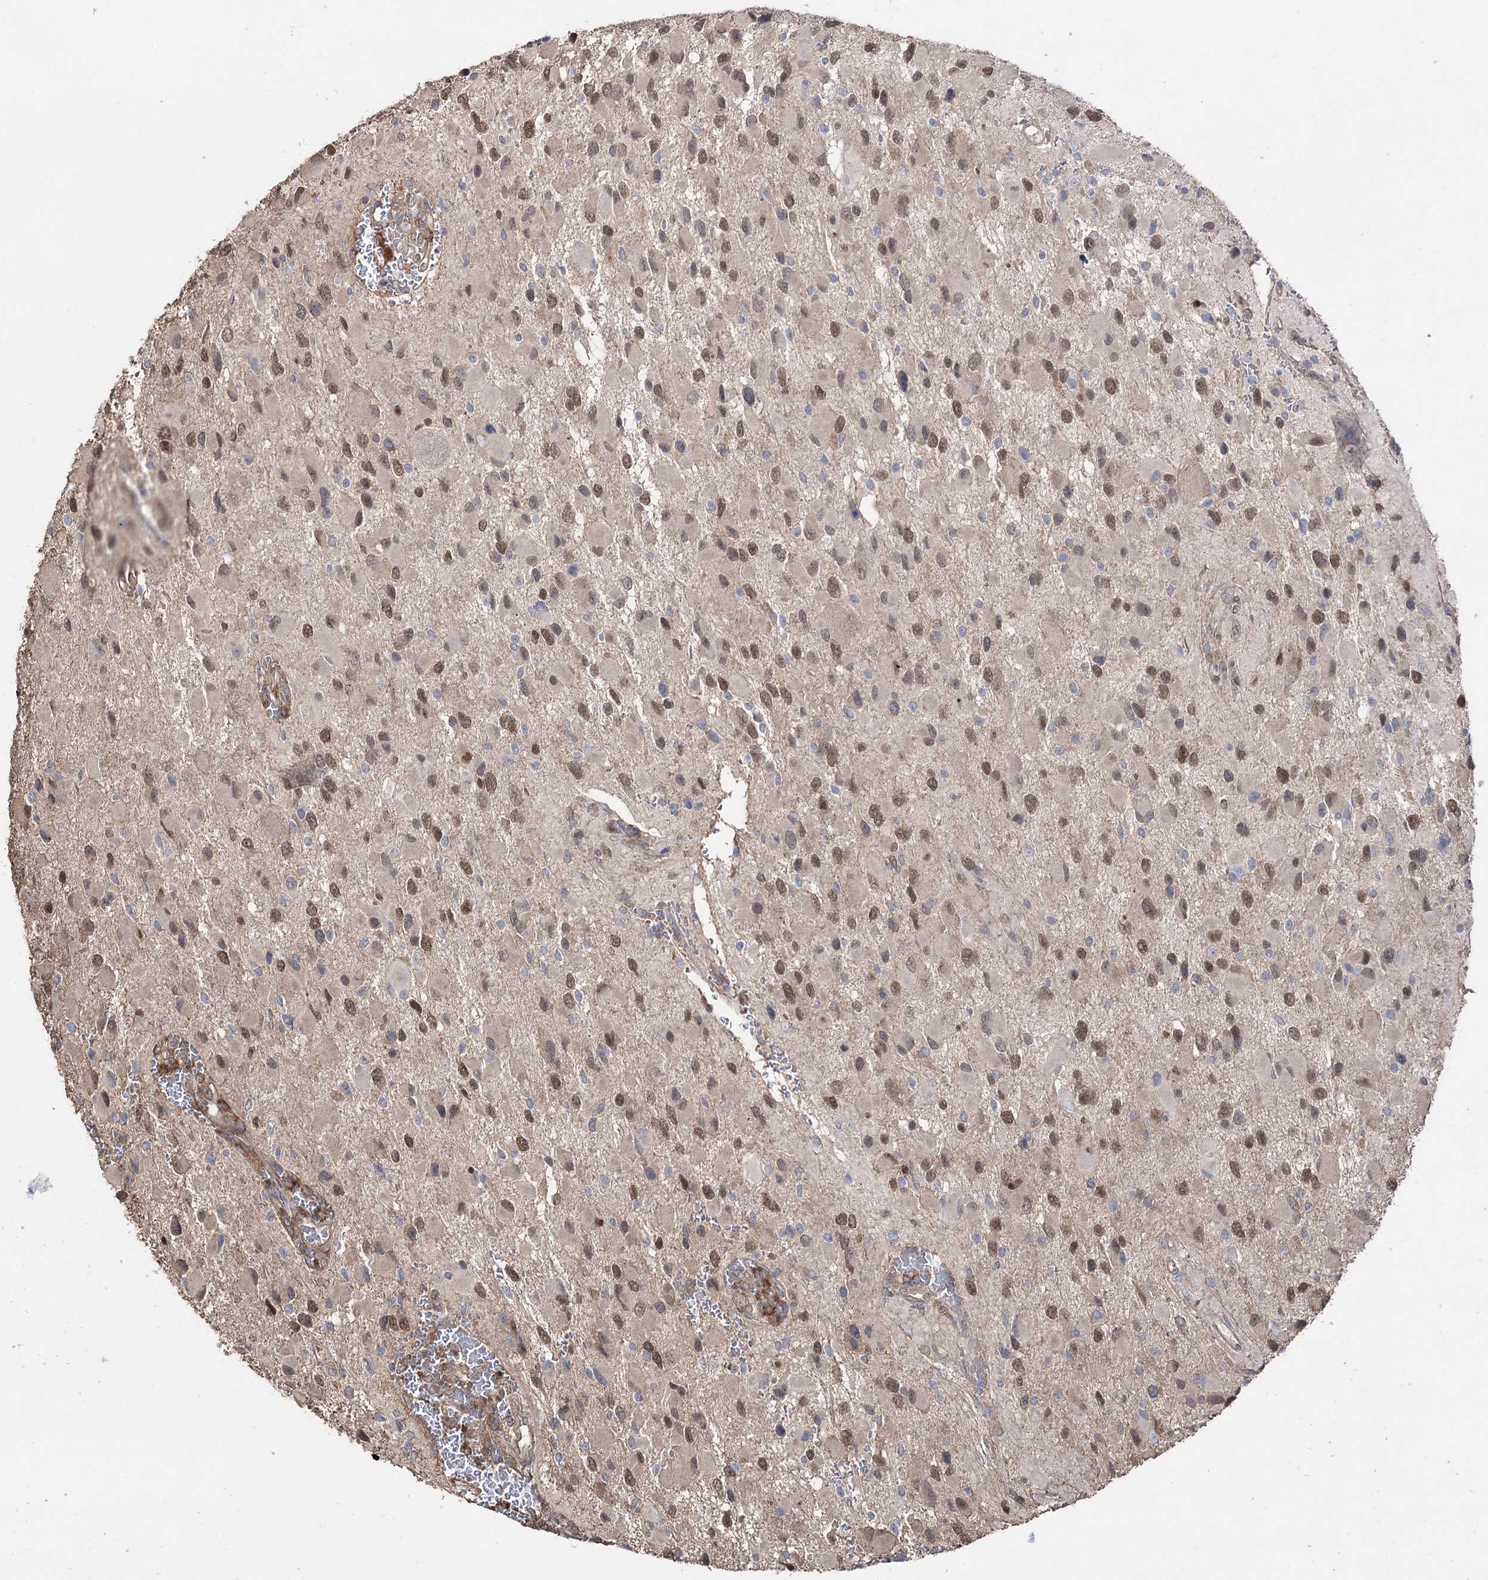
{"staining": {"intensity": "moderate", "quantity": ">75%", "location": "nuclear"}, "tissue": "glioma", "cell_type": "Tumor cells", "image_type": "cancer", "snomed": [{"axis": "morphology", "description": "Glioma, malignant, High grade"}, {"axis": "topography", "description": "Brain"}], "caption": "Immunohistochemical staining of human malignant glioma (high-grade) reveals moderate nuclear protein staining in approximately >75% of tumor cells. The staining was performed using DAB, with brown indicating positive protein expression. Nuclei are stained blue with hematoxylin.", "gene": "FAM13B", "patient": {"sex": "male", "age": 53}}